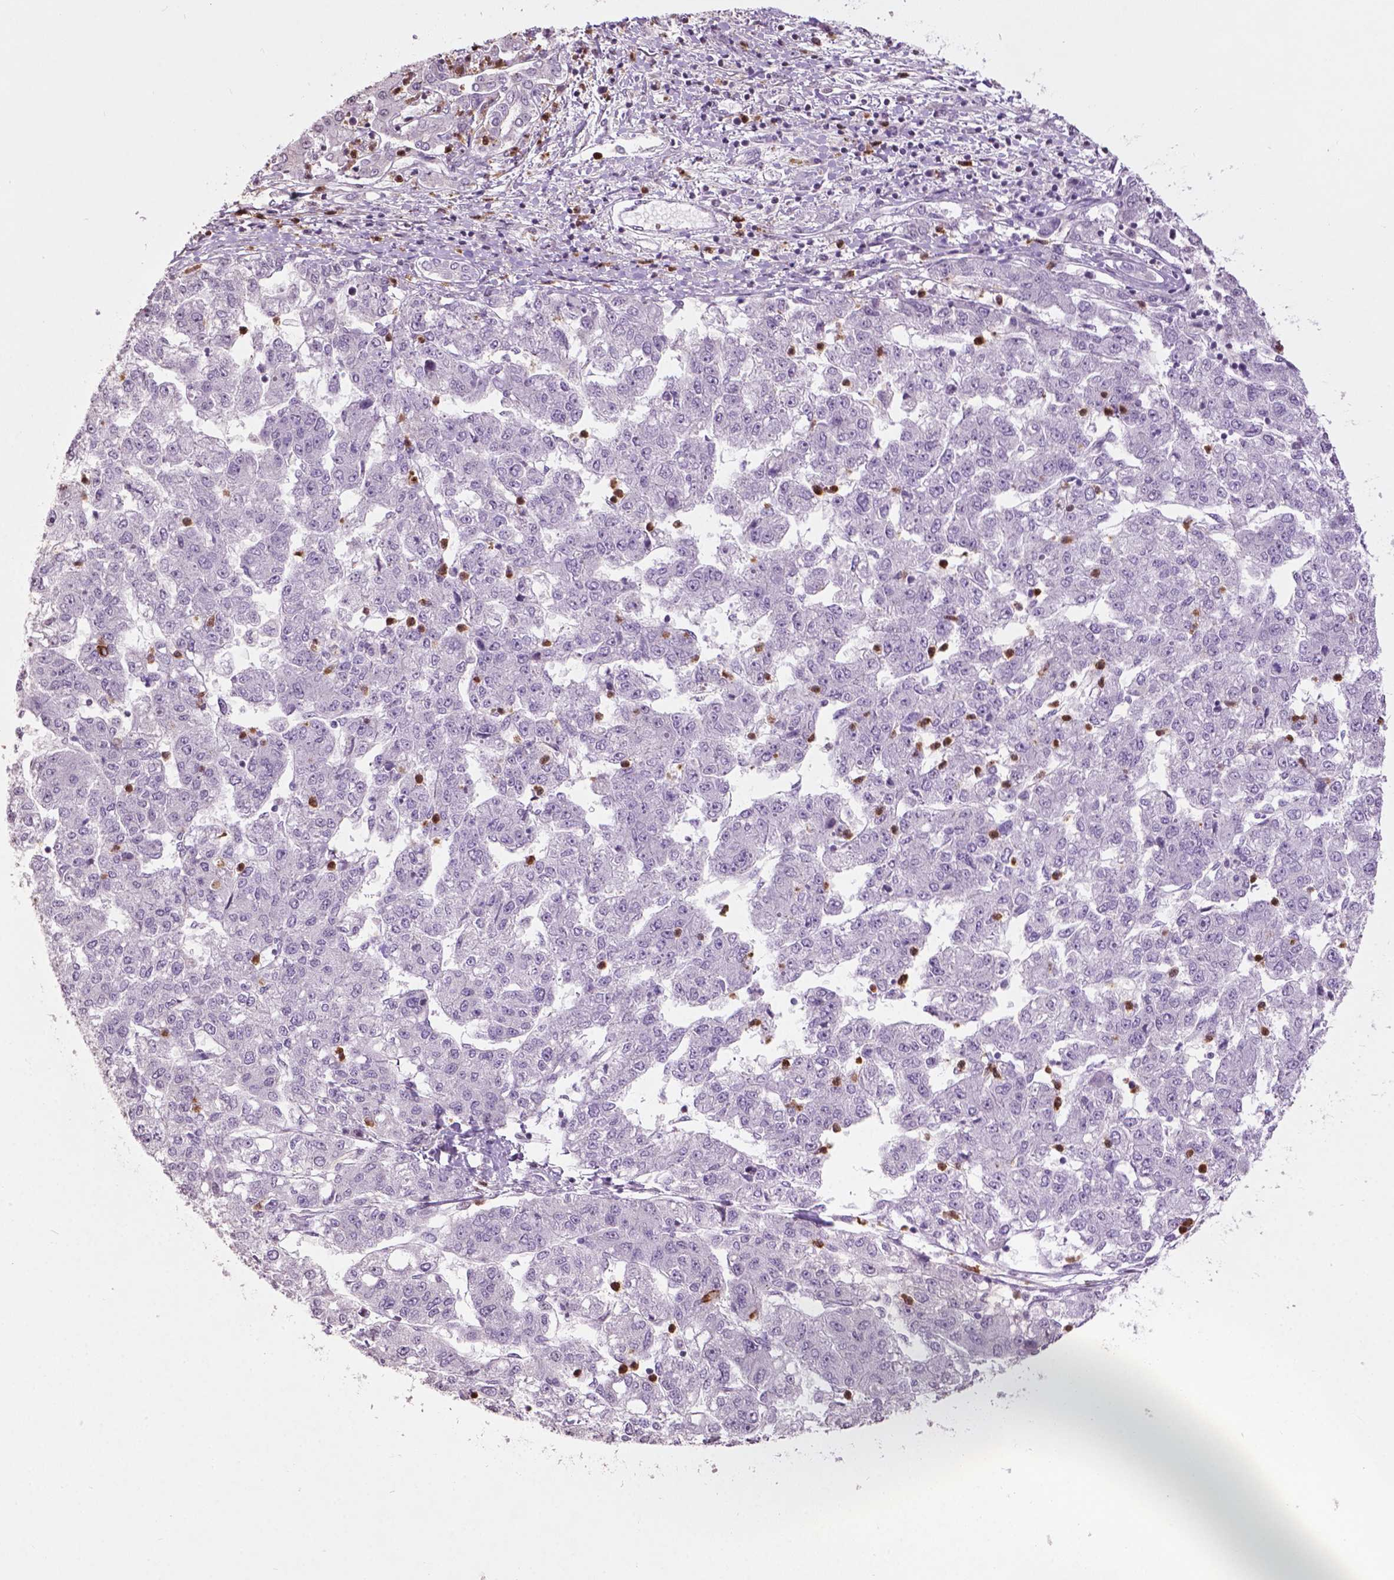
{"staining": {"intensity": "negative", "quantity": "none", "location": "none"}, "tissue": "liver cancer", "cell_type": "Tumor cells", "image_type": "cancer", "snomed": [{"axis": "morphology", "description": "Carcinoma, Hepatocellular, NOS"}, {"axis": "topography", "description": "Liver"}], "caption": "Hepatocellular carcinoma (liver) stained for a protein using immunohistochemistry (IHC) exhibits no staining tumor cells.", "gene": "NTNG2", "patient": {"sex": "male", "age": 56}}